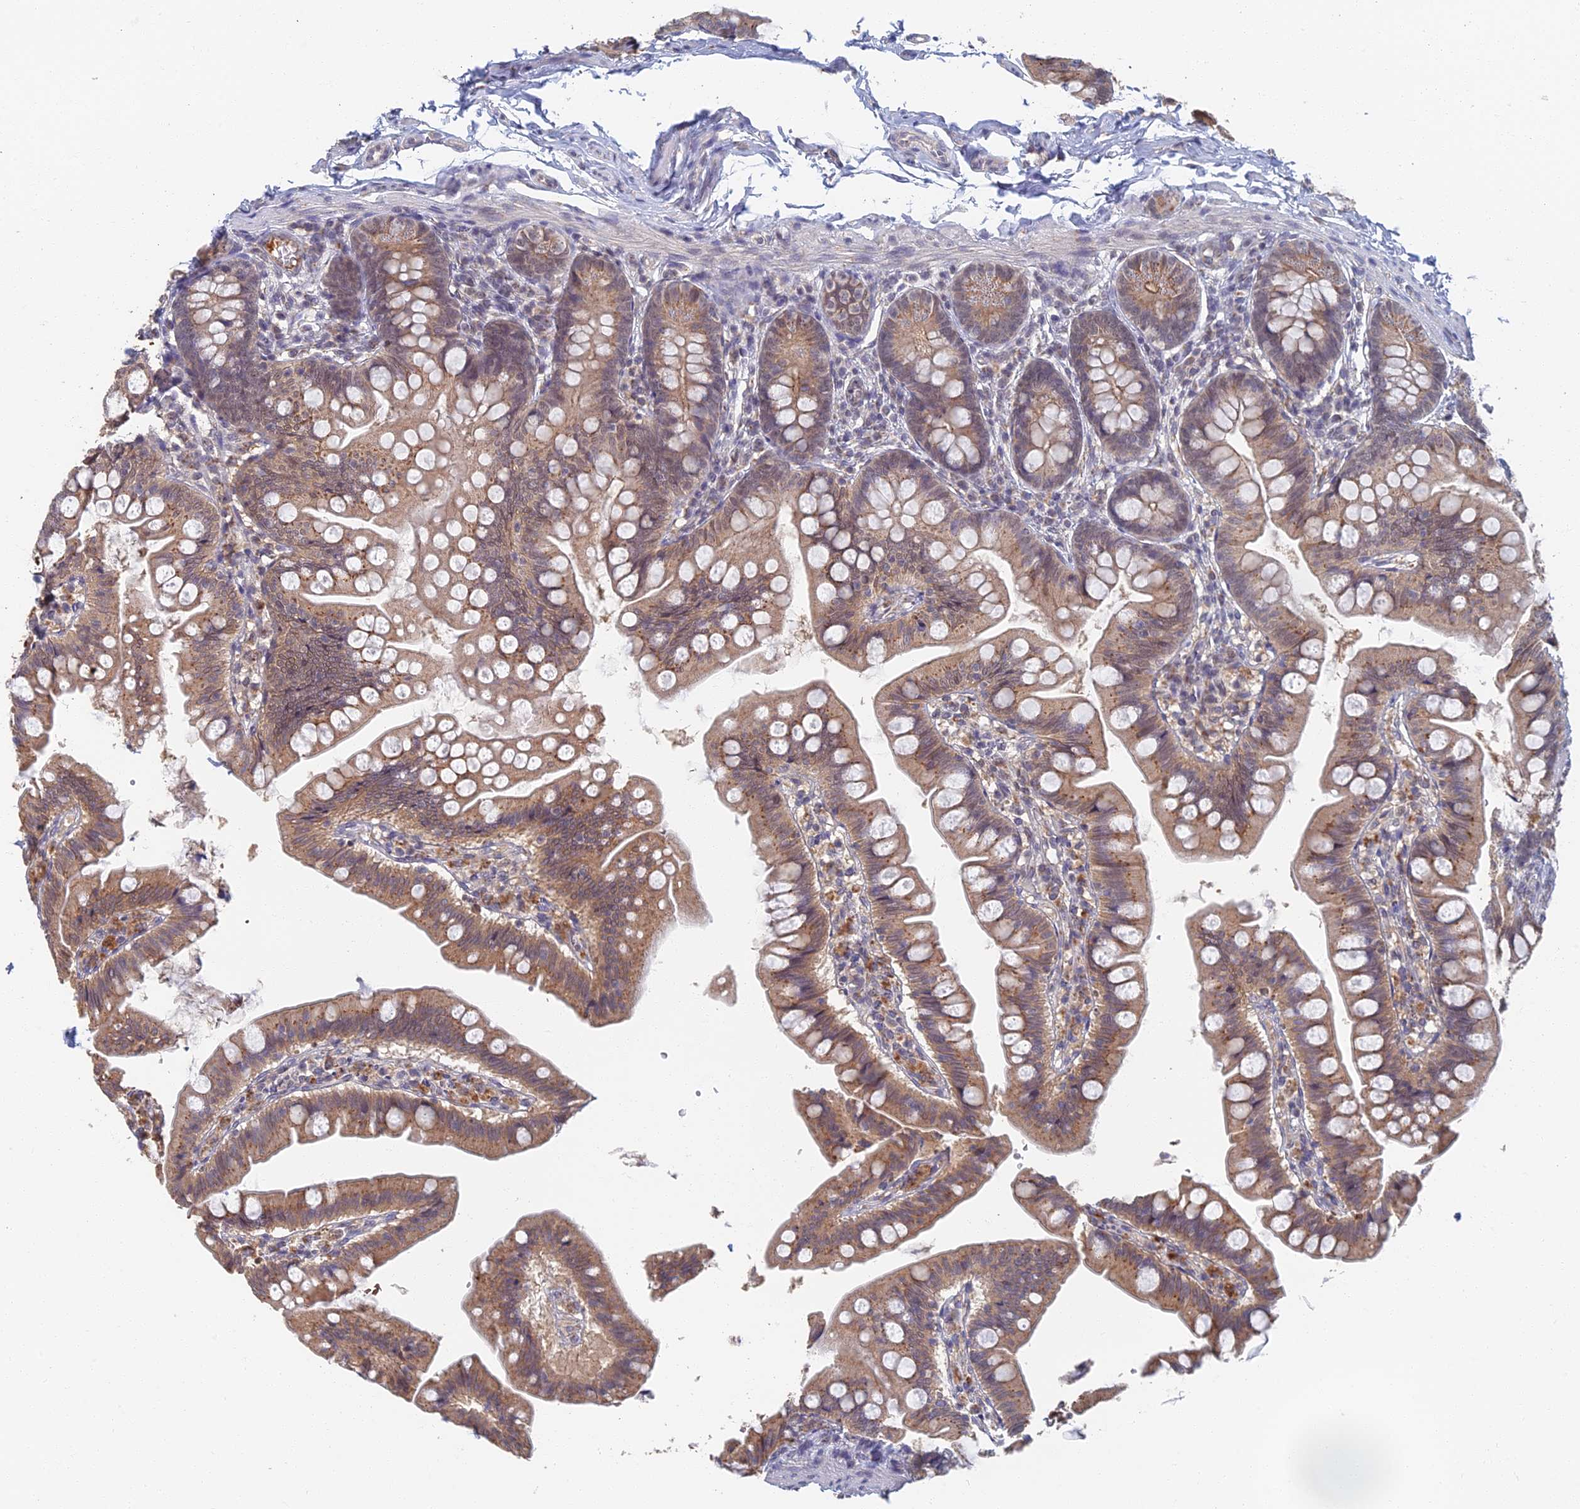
{"staining": {"intensity": "moderate", "quantity": "25%-75%", "location": "cytoplasmic/membranous"}, "tissue": "small intestine", "cell_type": "Glandular cells", "image_type": "normal", "snomed": [{"axis": "morphology", "description": "Normal tissue, NOS"}, {"axis": "topography", "description": "Small intestine"}], "caption": "Protein staining by immunohistochemistry (IHC) demonstrates moderate cytoplasmic/membranous expression in about 25%-75% of glandular cells in normal small intestine. (Brightfield microscopy of DAB IHC at high magnification).", "gene": "GPATCH1", "patient": {"sex": "male", "age": 7}}